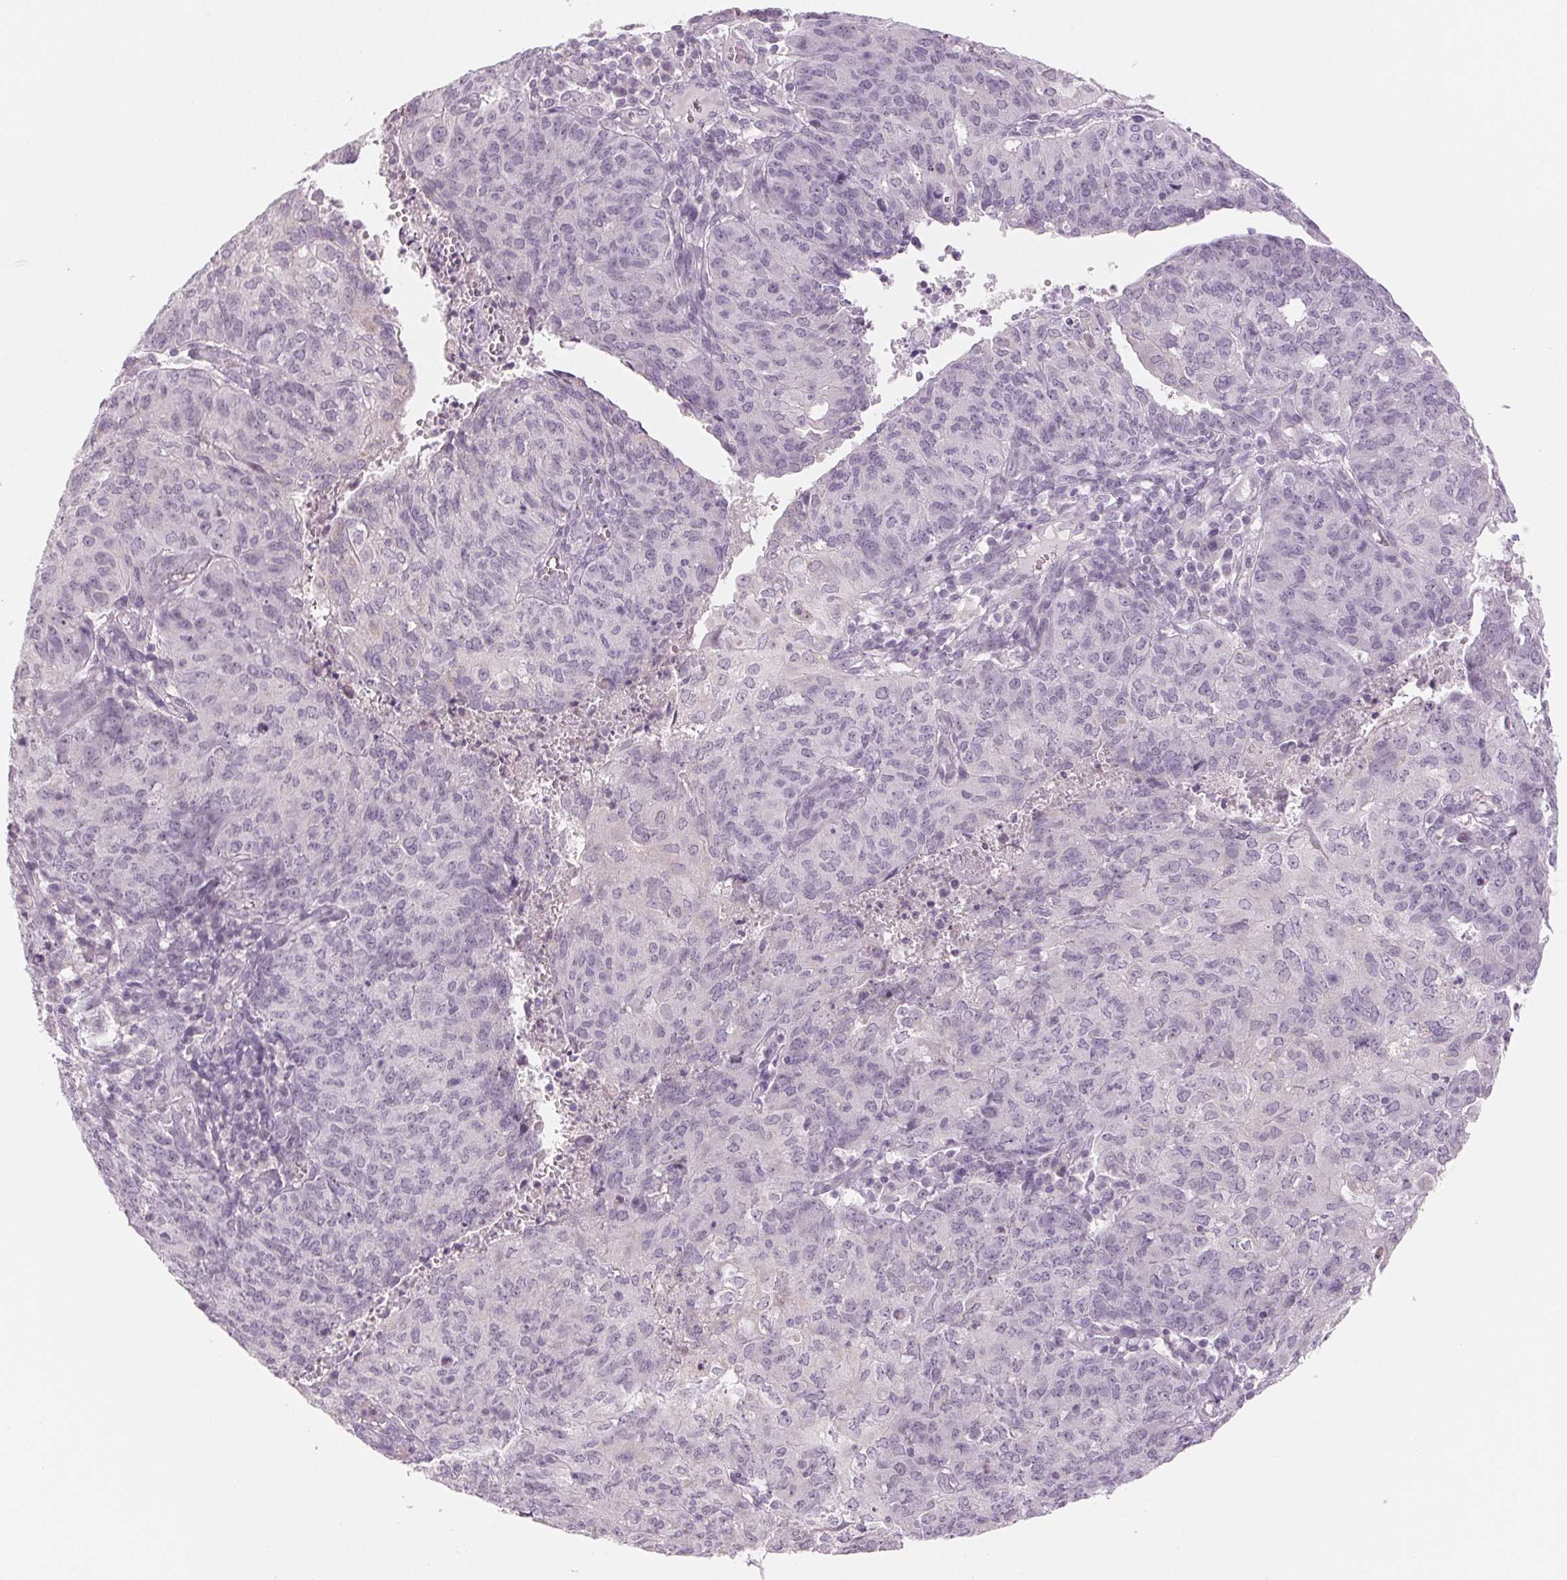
{"staining": {"intensity": "negative", "quantity": "none", "location": "none"}, "tissue": "endometrial cancer", "cell_type": "Tumor cells", "image_type": "cancer", "snomed": [{"axis": "morphology", "description": "Adenocarcinoma, NOS"}, {"axis": "topography", "description": "Endometrium"}], "caption": "An IHC image of endometrial cancer is shown. There is no staining in tumor cells of endometrial cancer.", "gene": "EHHADH", "patient": {"sex": "female", "age": 82}}